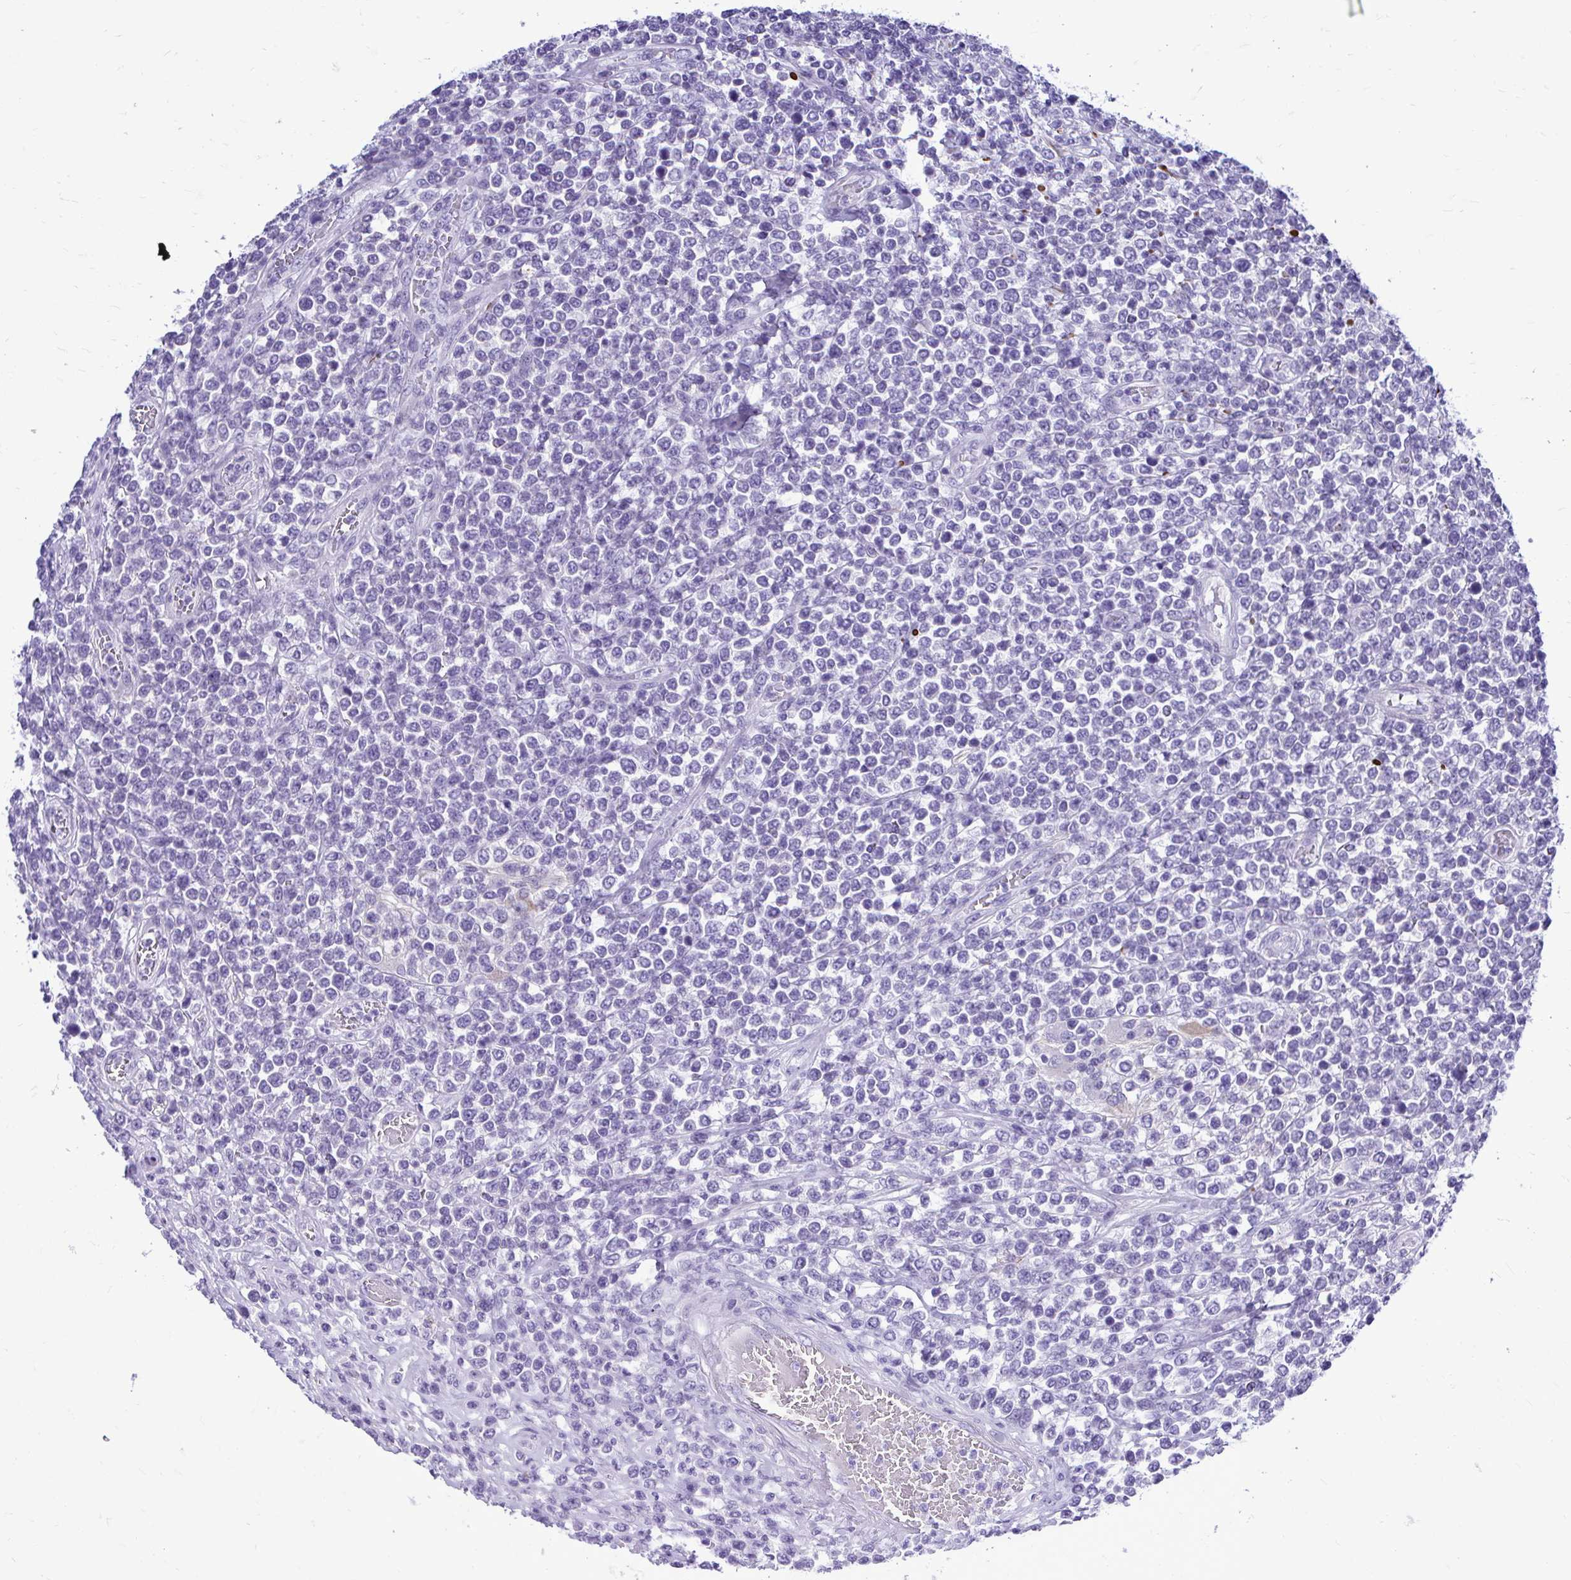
{"staining": {"intensity": "negative", "quantity": "none", "location": "none"}, "tissue": "lymphoma", "cell_type": "Tumor cells", "image_type": "cancer", "snomed": [{"axis": "morphology", "description": "Malignant lymphoma, non-Hodgkin's type, High grade"}, {"axis": "topography", "description": "Soft tissue"}], "caption": "High power microscopy photomicrograph of an IHC photomicrograph of lymphoma, revealing no significant expression in tumor cells.", "gene": "ABCG2", "patient": {"sex": "female", "age": 56}}